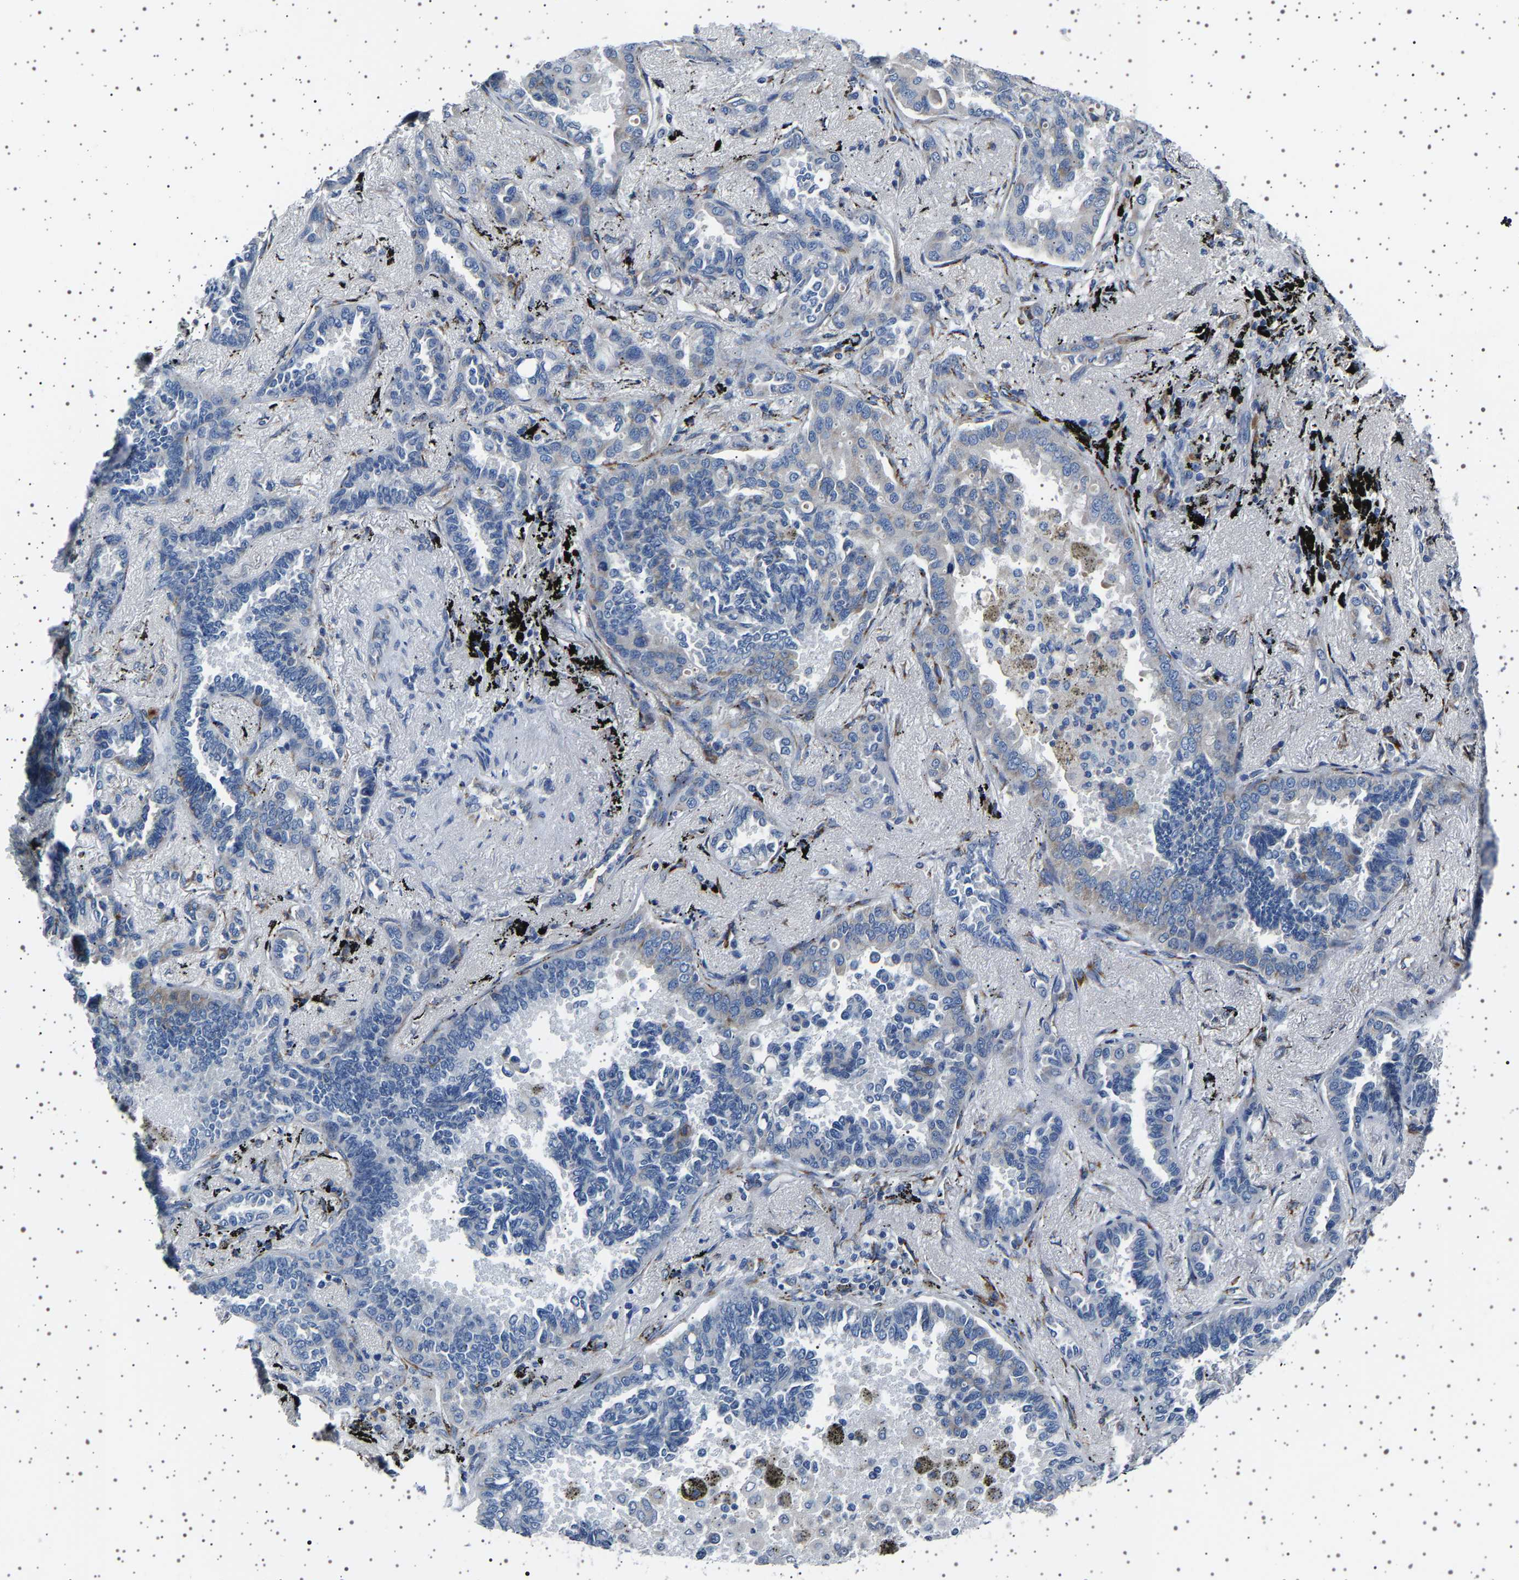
{"staining": {"intensity": "weak", "quantity": "<25%", "location": "cytoplasmic/membranous"}, "tissue": "lung cancer", "cell_type": "Tumor cells", "image_type": "cancer", "snomed": [{"axis": "morphology", "description": "Adenocarcinoma, NOS"}, {"axis": "topography", "description": "Lung"}], "caption": "IHC of lung cancer (adenocarcinoma) demonstrates no expression in tumor cells.", "gene": "FTCD", "patient": {"sex": "male", "age": 59}}